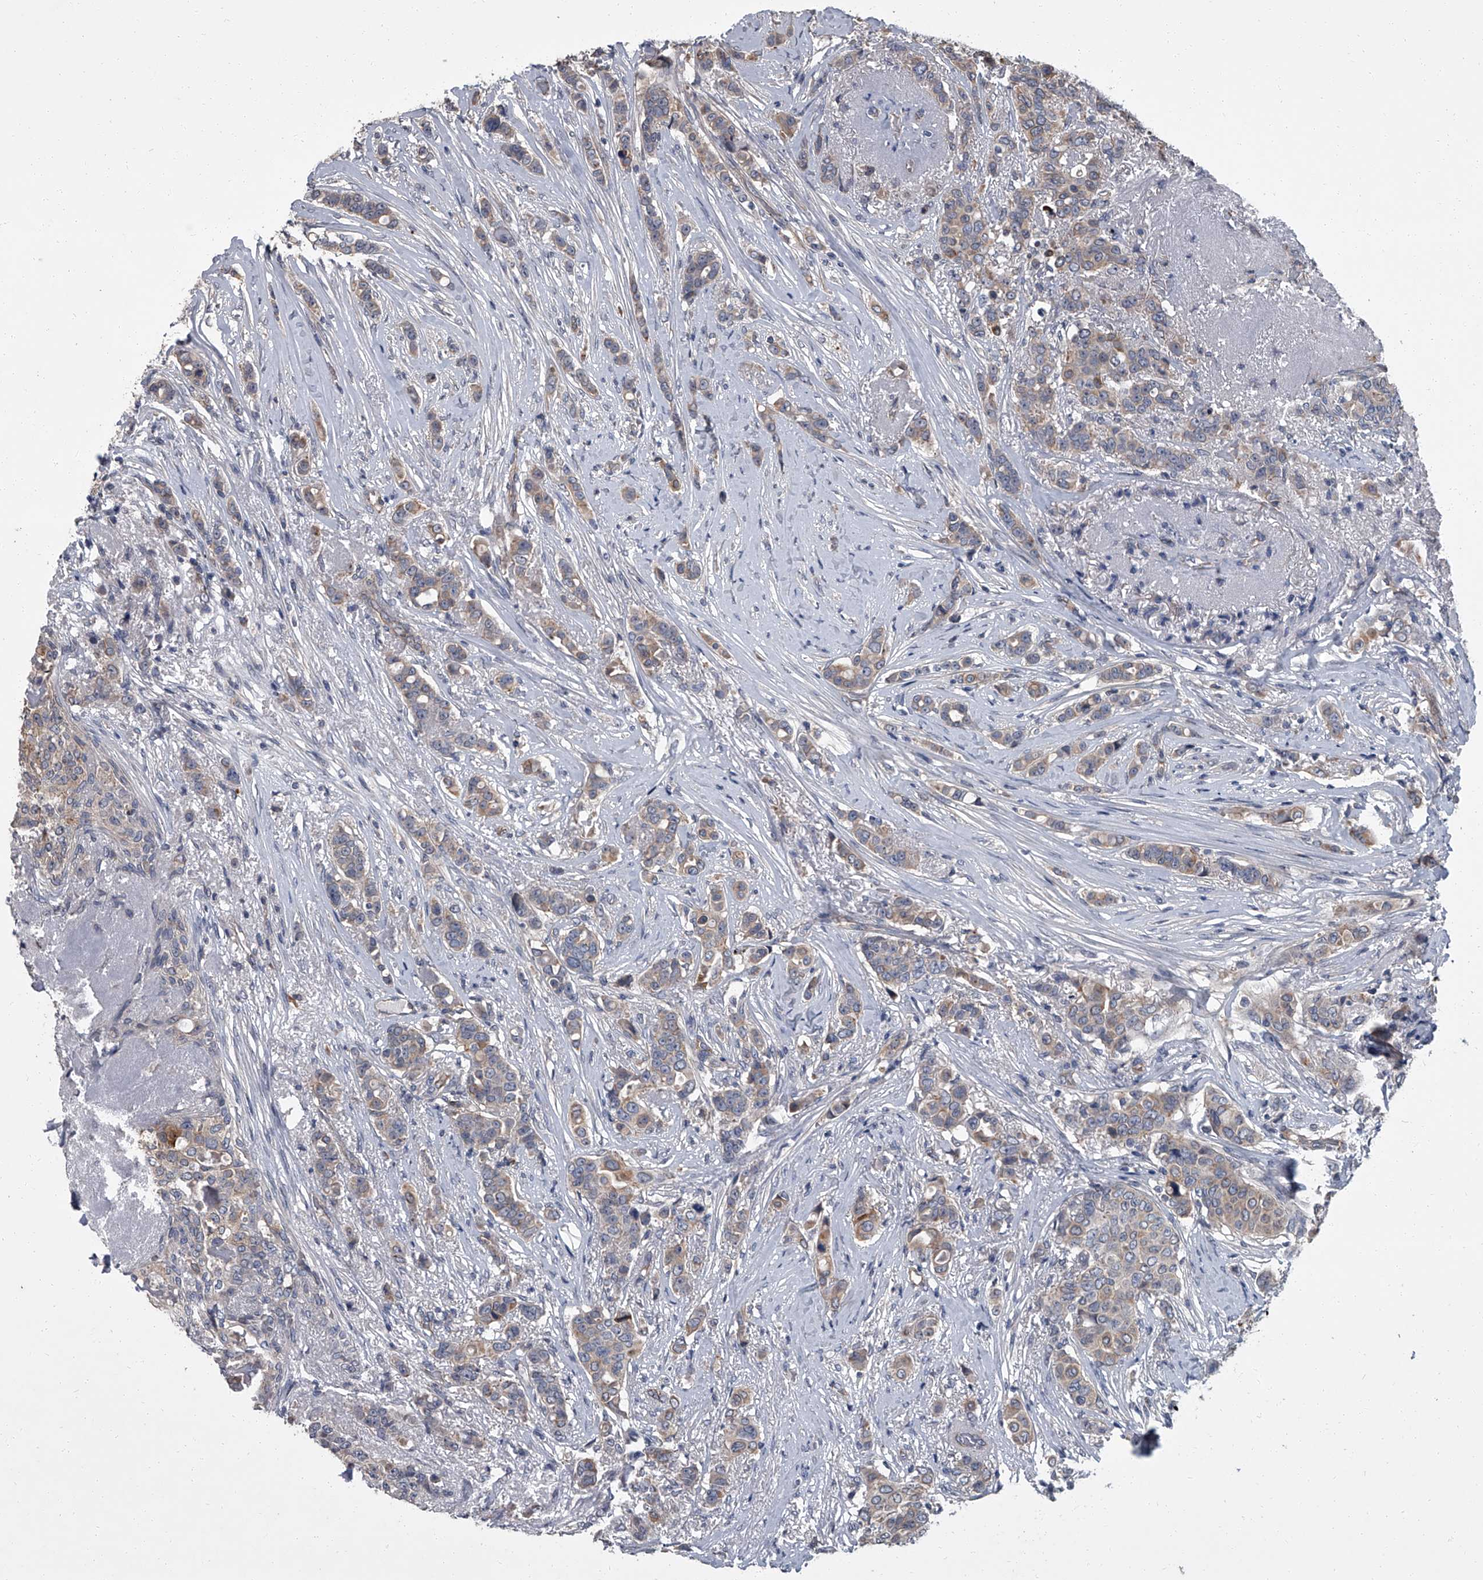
{"staining": {"intensity": "weak", "quantity": ">75%", "location": "cytoplasmic/membranous"}, "tissue": "breast cancer", "cell_type": "Tumor cells", "image_type": "cancer", "snomed": [{"axis": "morphology", "description": "Lobular carcinoma"}, {"axis": "topography", "description": "Breast"}], "caption": "Immunohistochemistry (DAB) staining of breast lobular carcinoma reveals weak cytoplasmic/membranous protein staining in about >75% of tumor cells. (brown staining indicates protein expression, while blue staining denotes nuclei).", "gene": "SIRT4", "patient": {"sex": "female", "age": 51}}